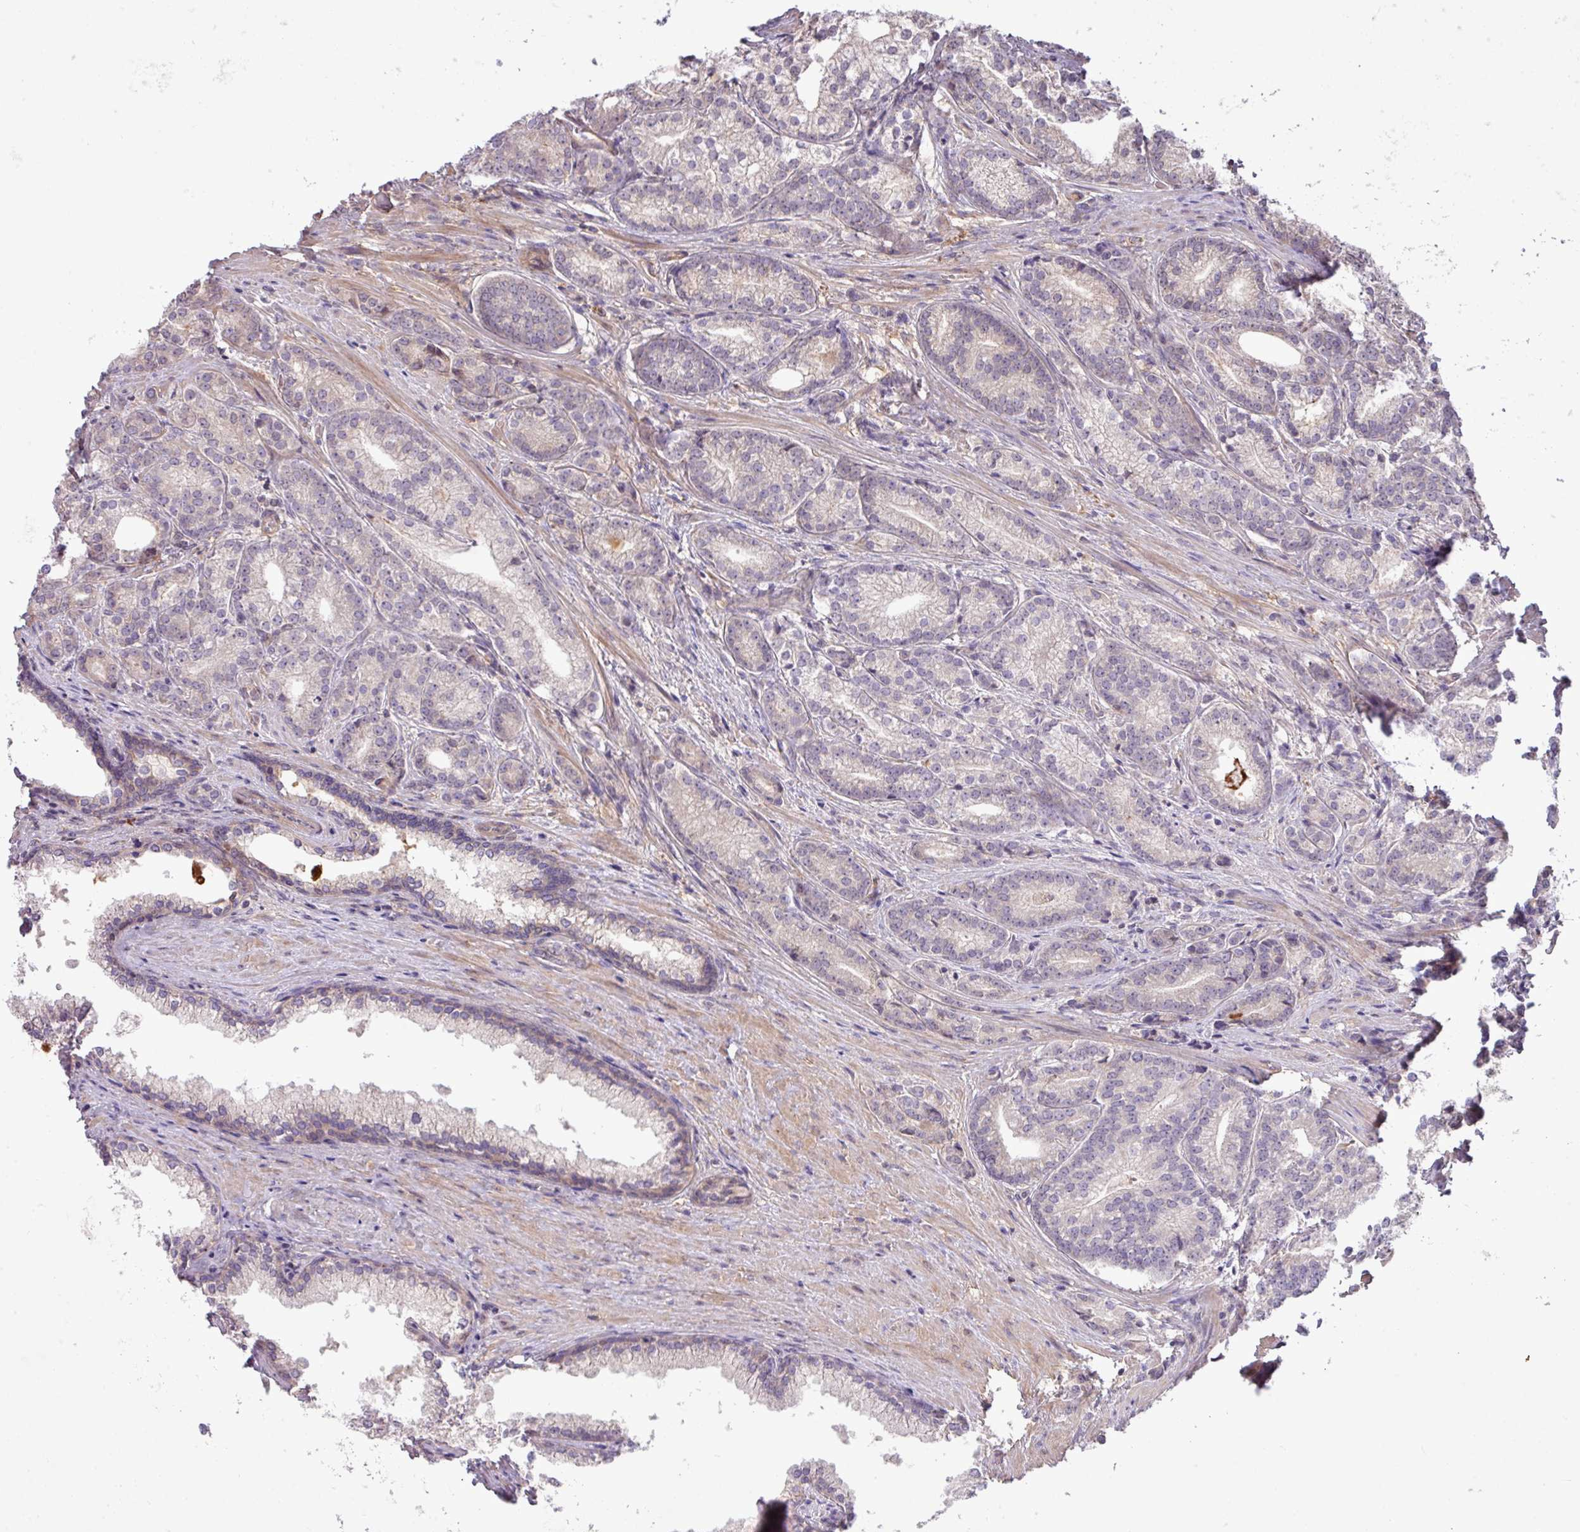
{"staining": {"intensity": "negative", "quantity": "none", "location": "none"}, "tissue": "prostate cancer", "cell_type": "Tumor cells", "image_type": "cancer", "snomed": [{"axis": "morphology", "description": "Adenocarcinoma, Low grade"}, {"axis": "topography", "description": "Prostate"}], "caption": "The photomicrograph exhibits no staining of tumor cells in prostate cancer.", "gene": "ARHGEF25", "patient": {"sex": "male", "age": 71}}